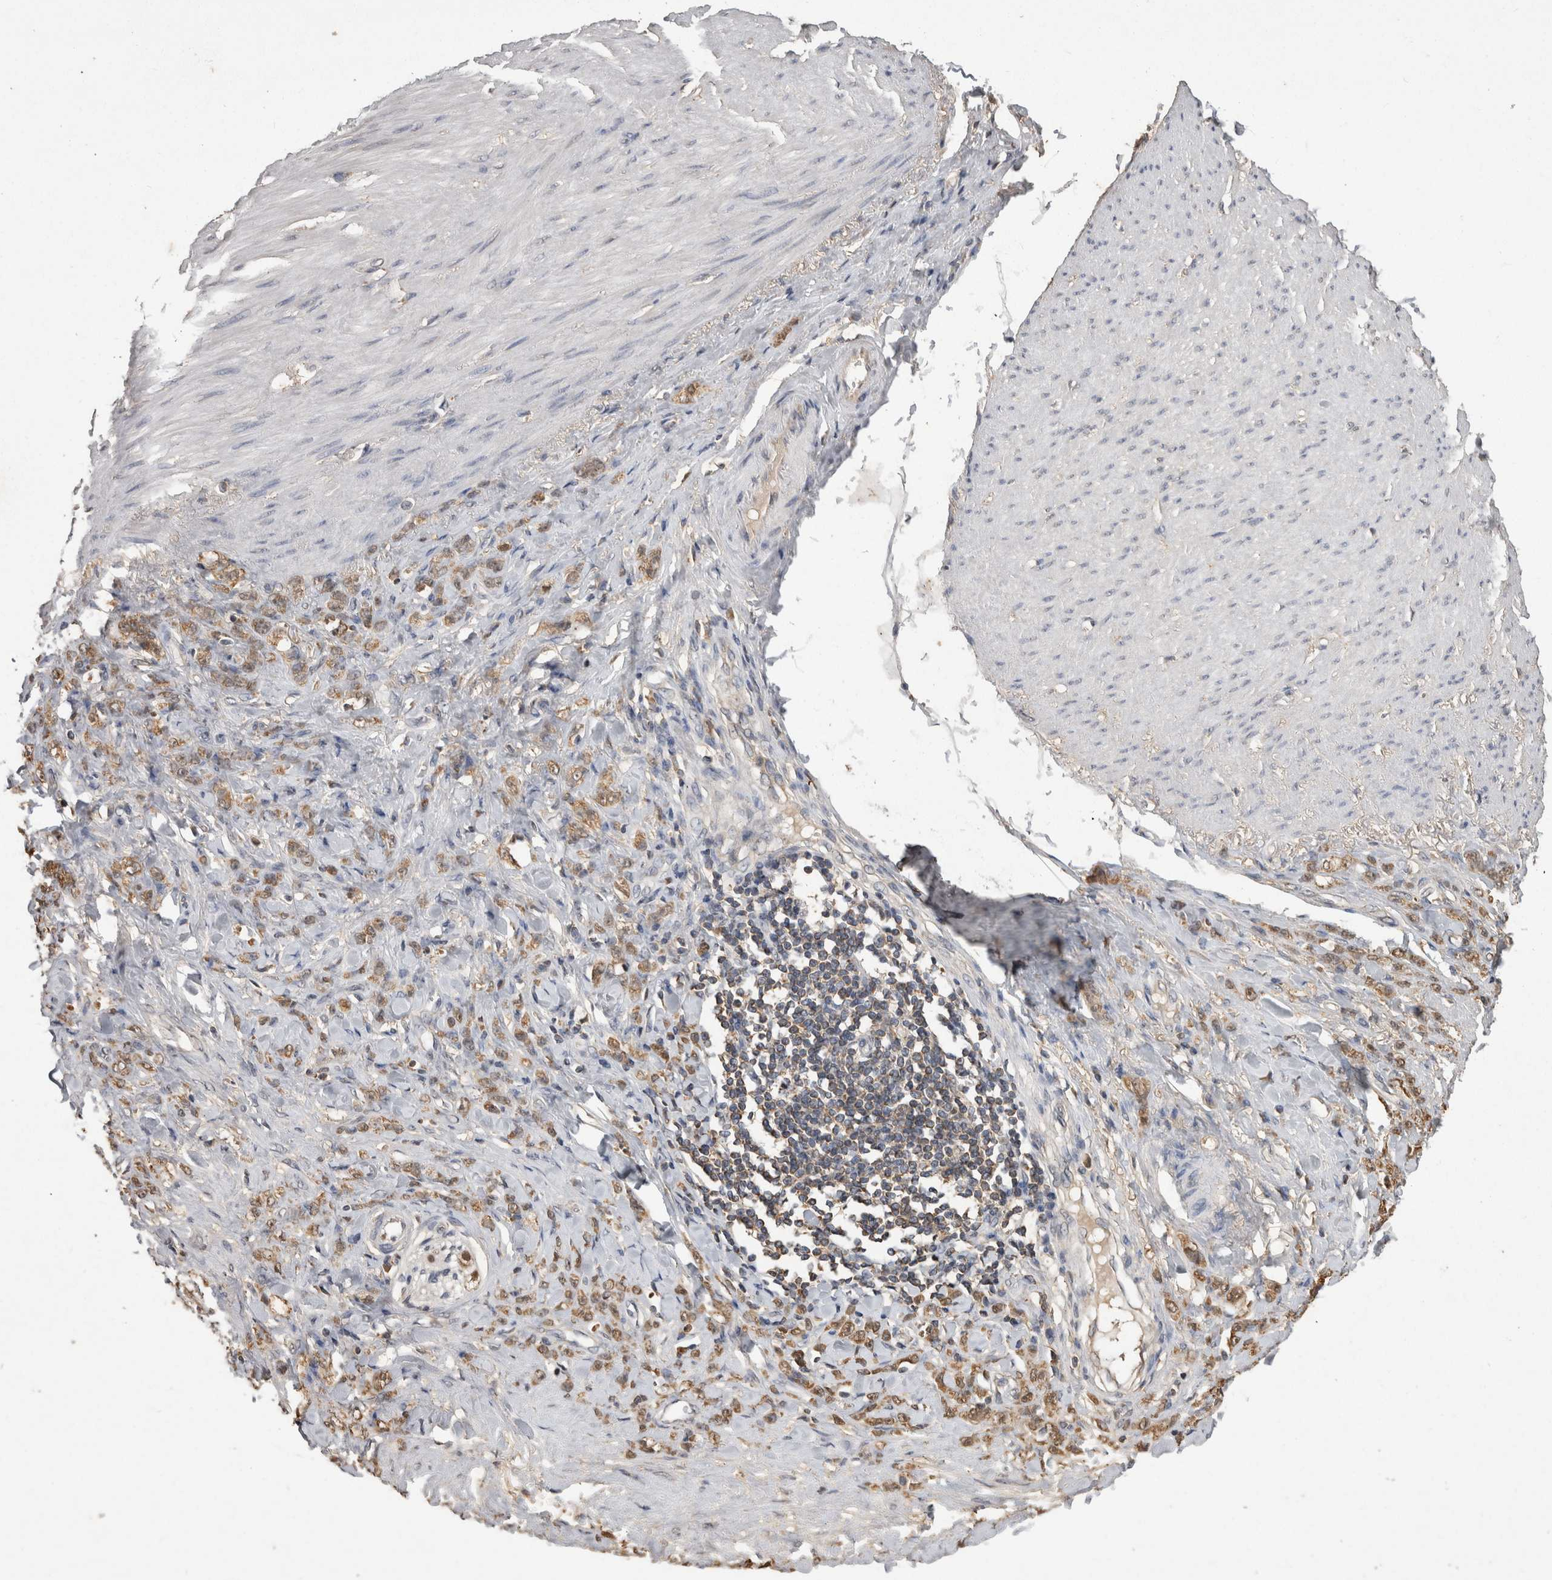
{"staining": {"intensity": "moderate", "quantity": ">75%", "location": "cytoplasmic/membranous"}, "tissue": "stomach cancer", "cell_type": "Tumor cells", "image_type": "cancer", "snomed": [{"axis": "morphology", "description": "Adenocarcinoma, NOS"}, {"axis": "topography", "description": "Stomach"}], "caption": "Stomach cancer (adenocarcinoma) stained for a protein (brown) exhibits moderate cytoplasmic/membranous positive staining in about >75% of tumor cells.", "gene": "PREP", "patient": {"sex": "male", "age": 82}}